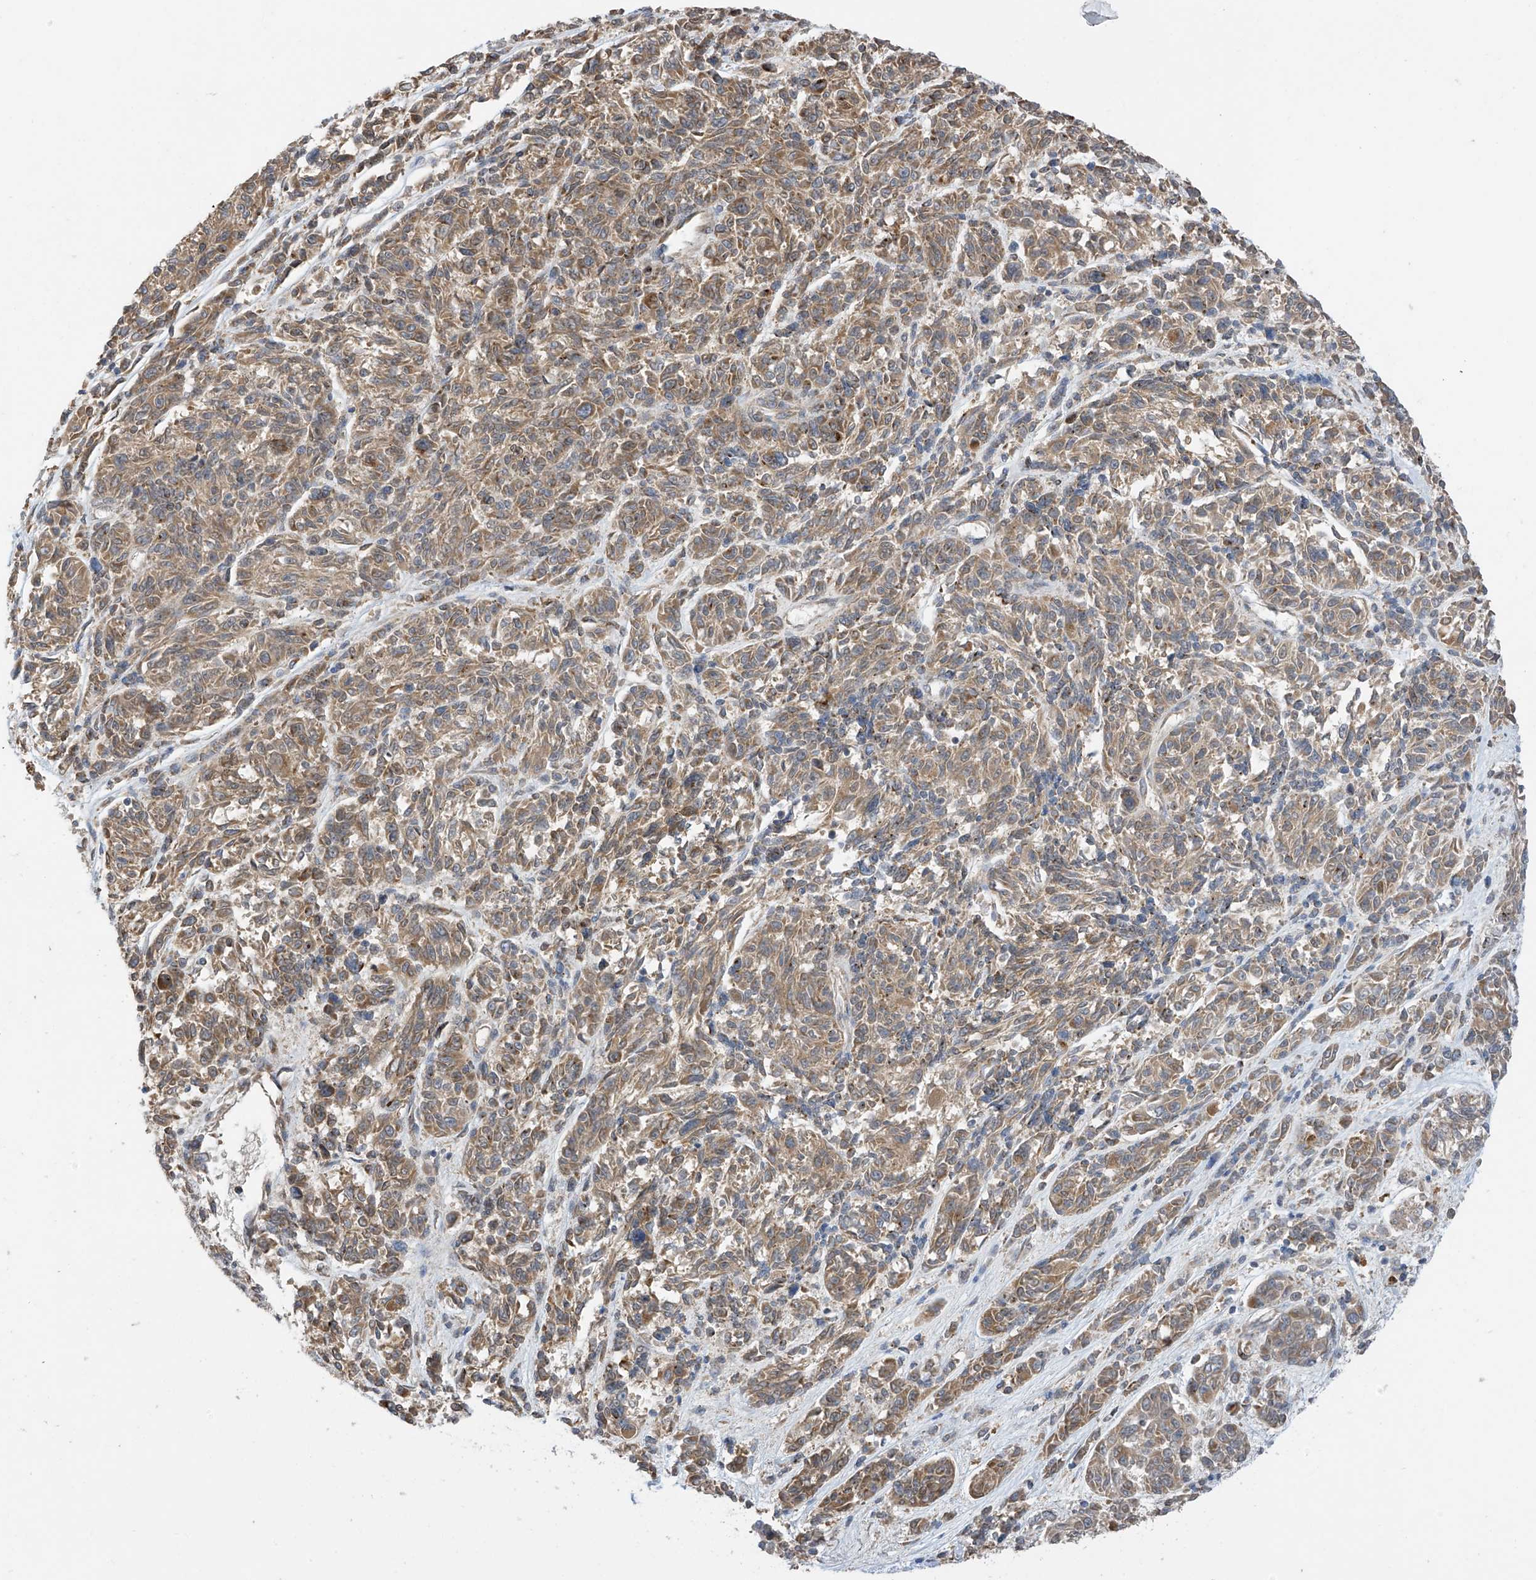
{"staining": {"intensity": "moderate", "quantity": ">75%", "location": "cytoplasmic/membranous"}, "tissue": "melanoma", "cell_type": "Tumor cells", "image_type": "cancer", "snomed": [{"axis": "morphology", "description": "Malignant melanoma, NOS"}, {"axis": "topography", "description": "Skin"}], "caption": "Human malignant melanoma stained for a protein (brown) exhibits moderate cytoplasmic/membranous positive staining in approximately >75% of tumor cells.", "gene": "PNPT1", "patient": {"sex": "male", "age": 53}}